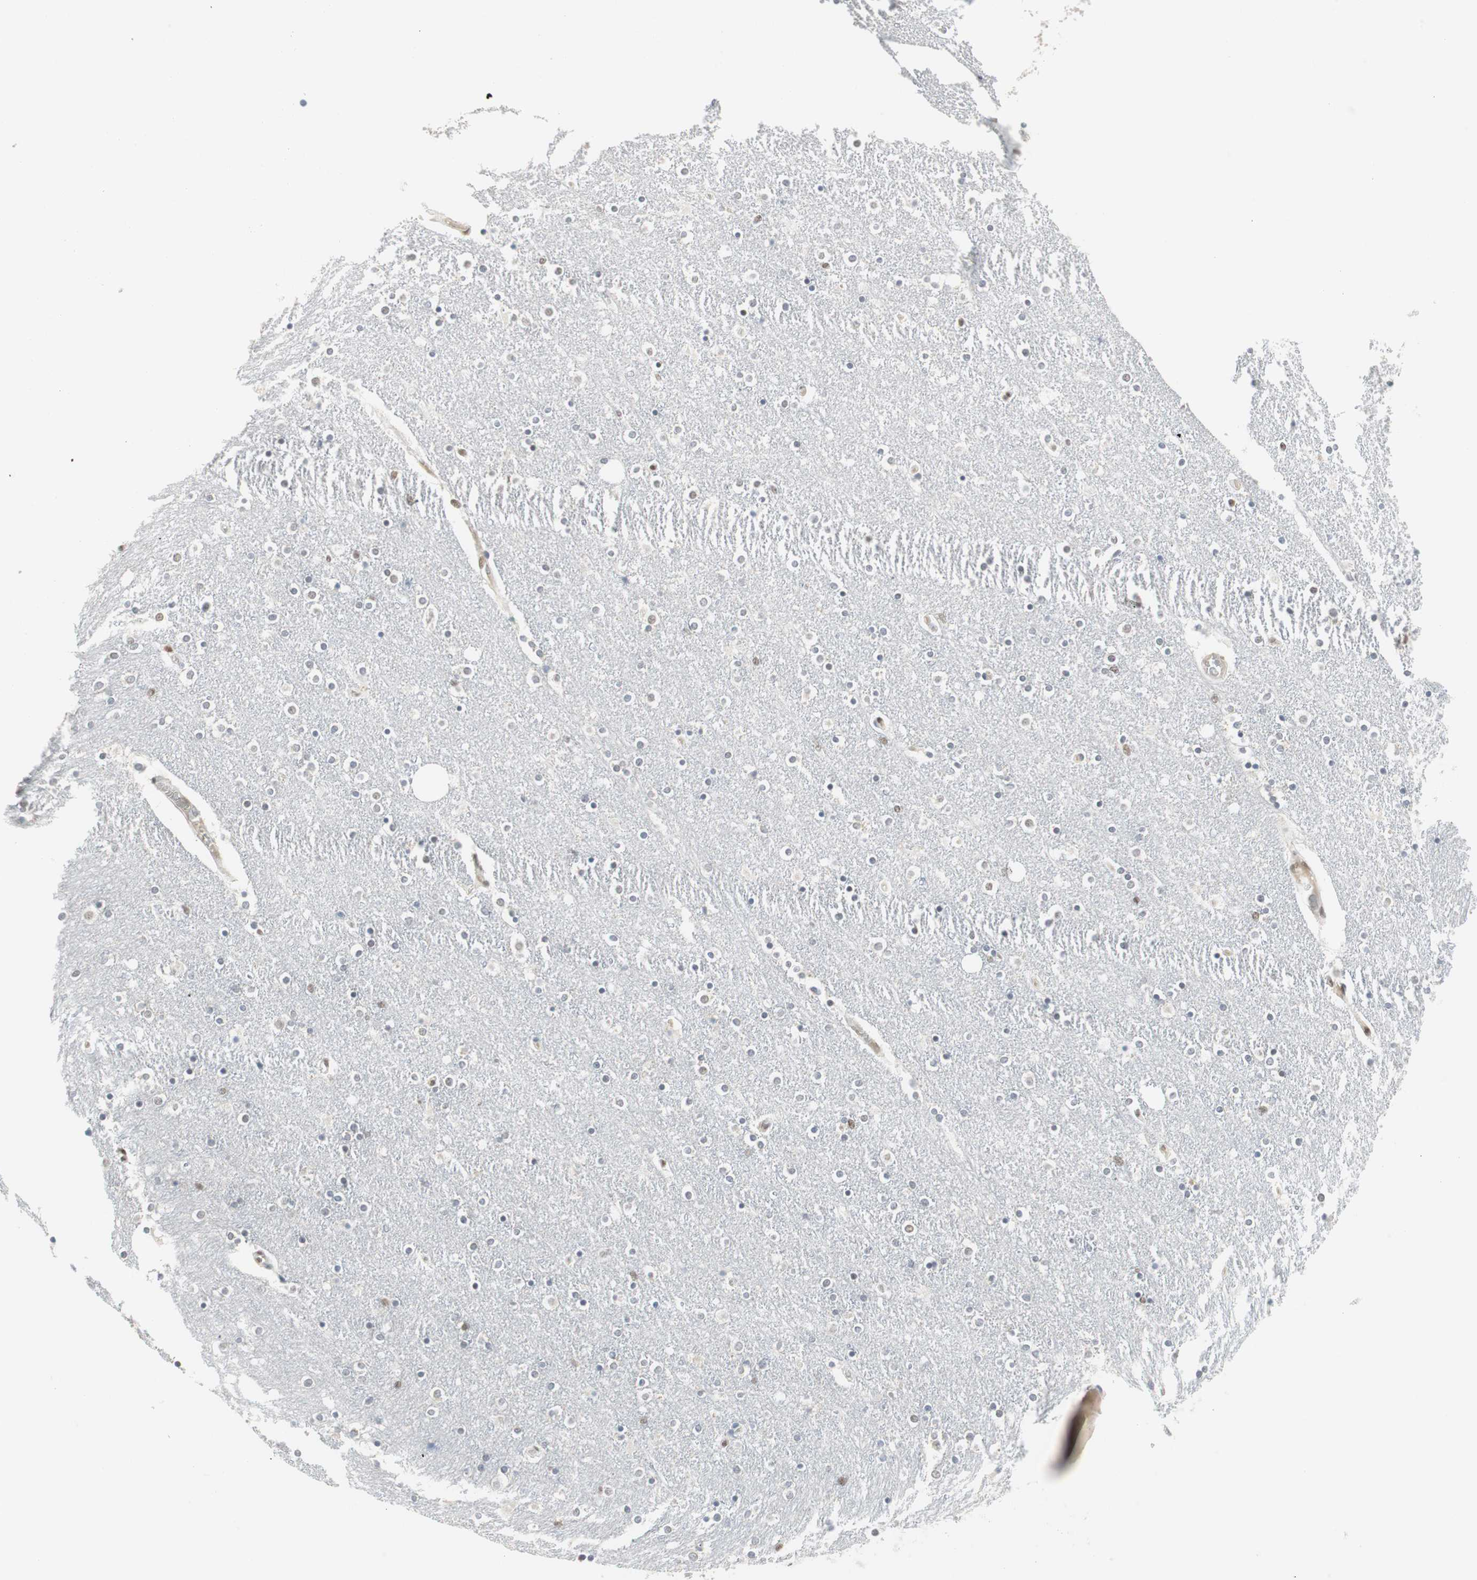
{"staining": {"intensity": "negative", "quantity": "none", "location": "none"}, "tissue": "caudate", "cell_type": "Glial cells", "image_type": "normal", "snomed": [{"axis": "morphology", "description": "Normal tissue, NOS"}, {"axis": "topography", "description": "Lateral ventricle wall"}], "caption": "DAB immunohistochemical staining of unremarkable caudate displays no significant staining in glial cells.", "gene": "RTF1", "patient": {"sex": "female", "age": 54}}